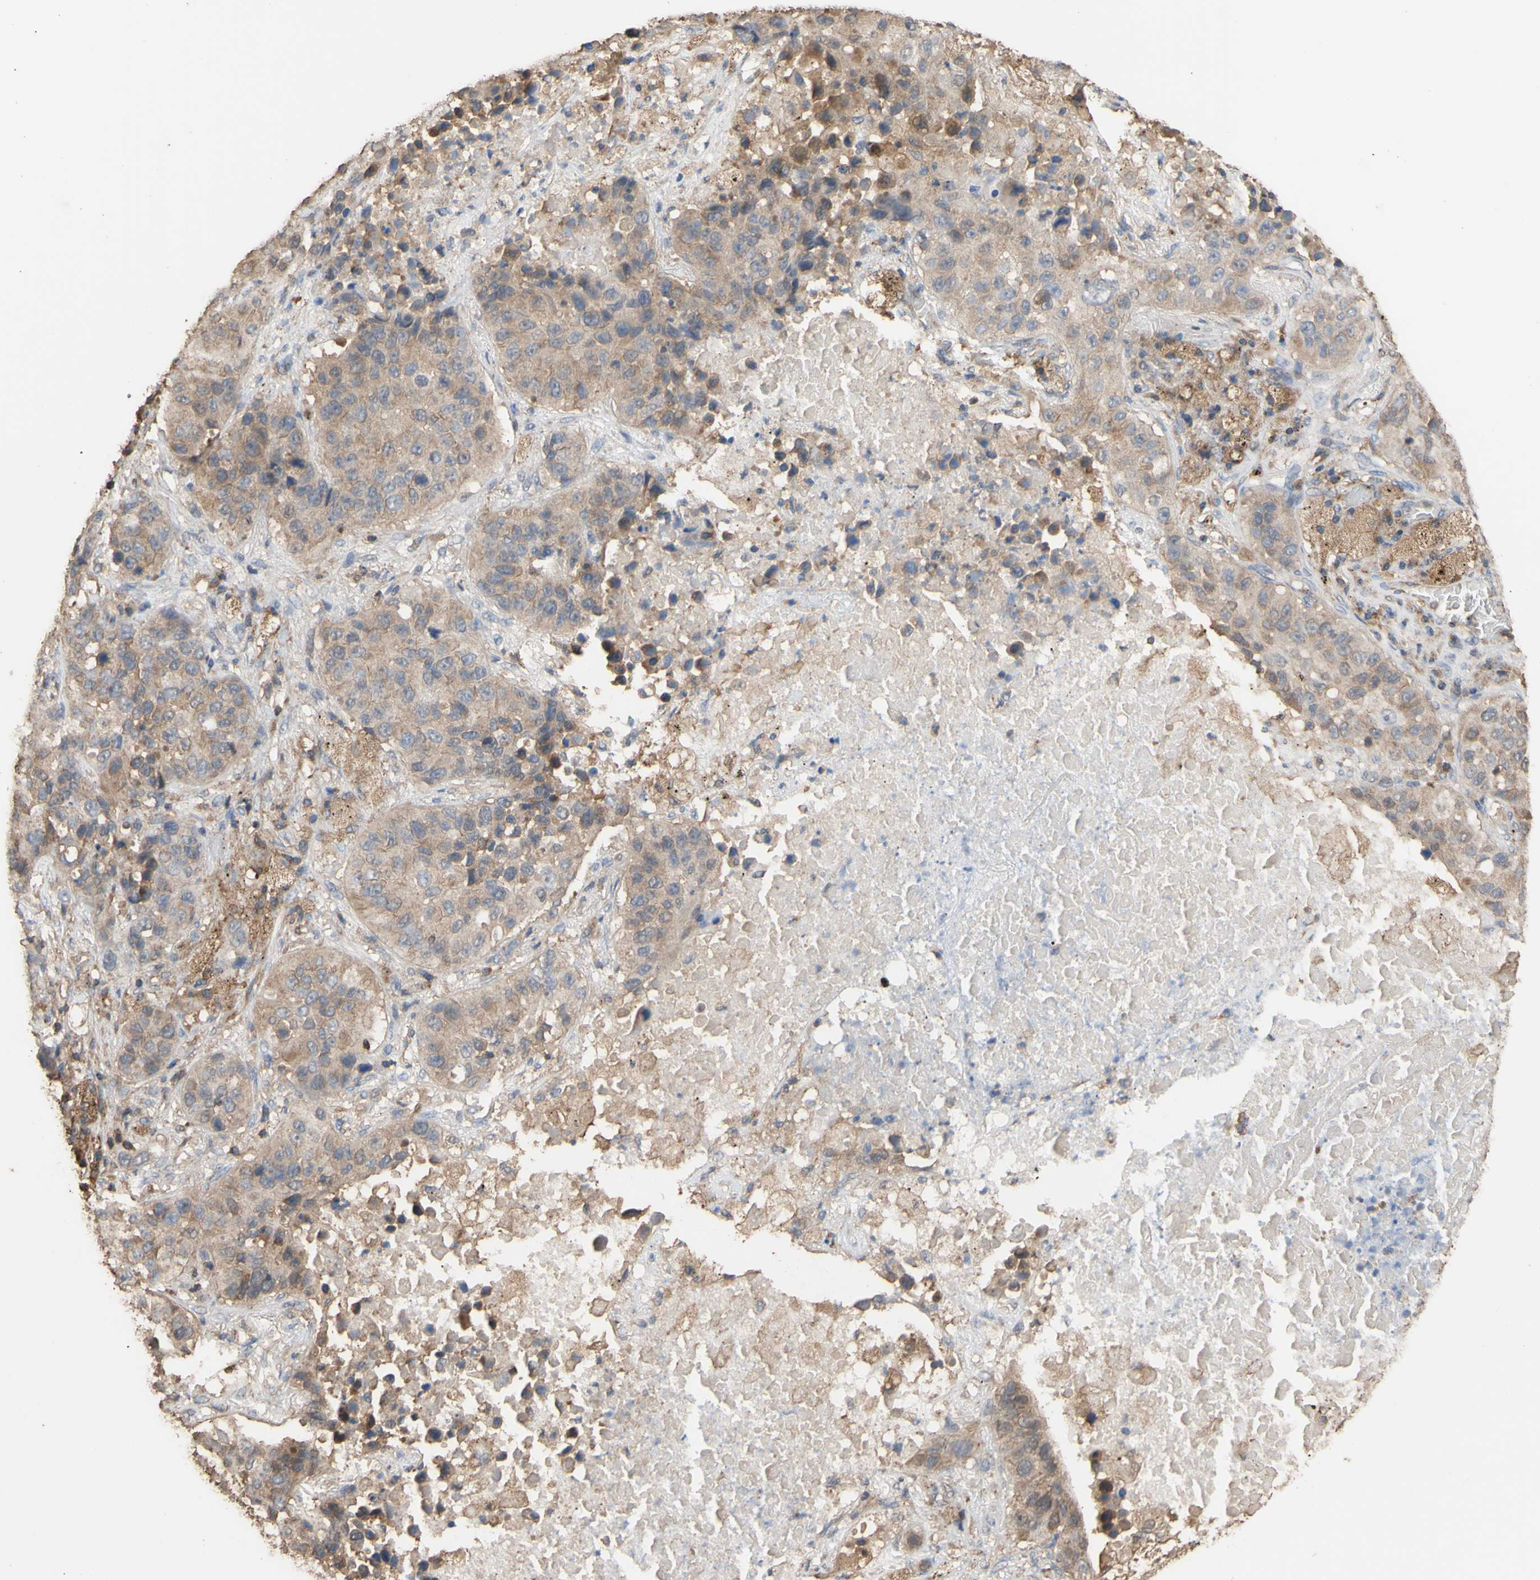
{"staining": {"intensity": "weak", "quantity": ">75%", "location": "cytoplasmic/membranous"}, "tissue": "lung cancer", "cell_type": "Tumor cells", "image_type": "cancer", "snomed": [{"axis": "morphology", "description": "Squamous cell carcinoma, NOS"}, {"axis": "topography", "description": "Lung"}], "caption": "Brown immunohistochemical staining in lung cancer (squamous cell carcinoma) reveals weak cytoplasmic/membranous staining in approximately >75% of tumor cells.", "gene": "ALDH9A1", "patient": {"sex": "male", "age": 57}}